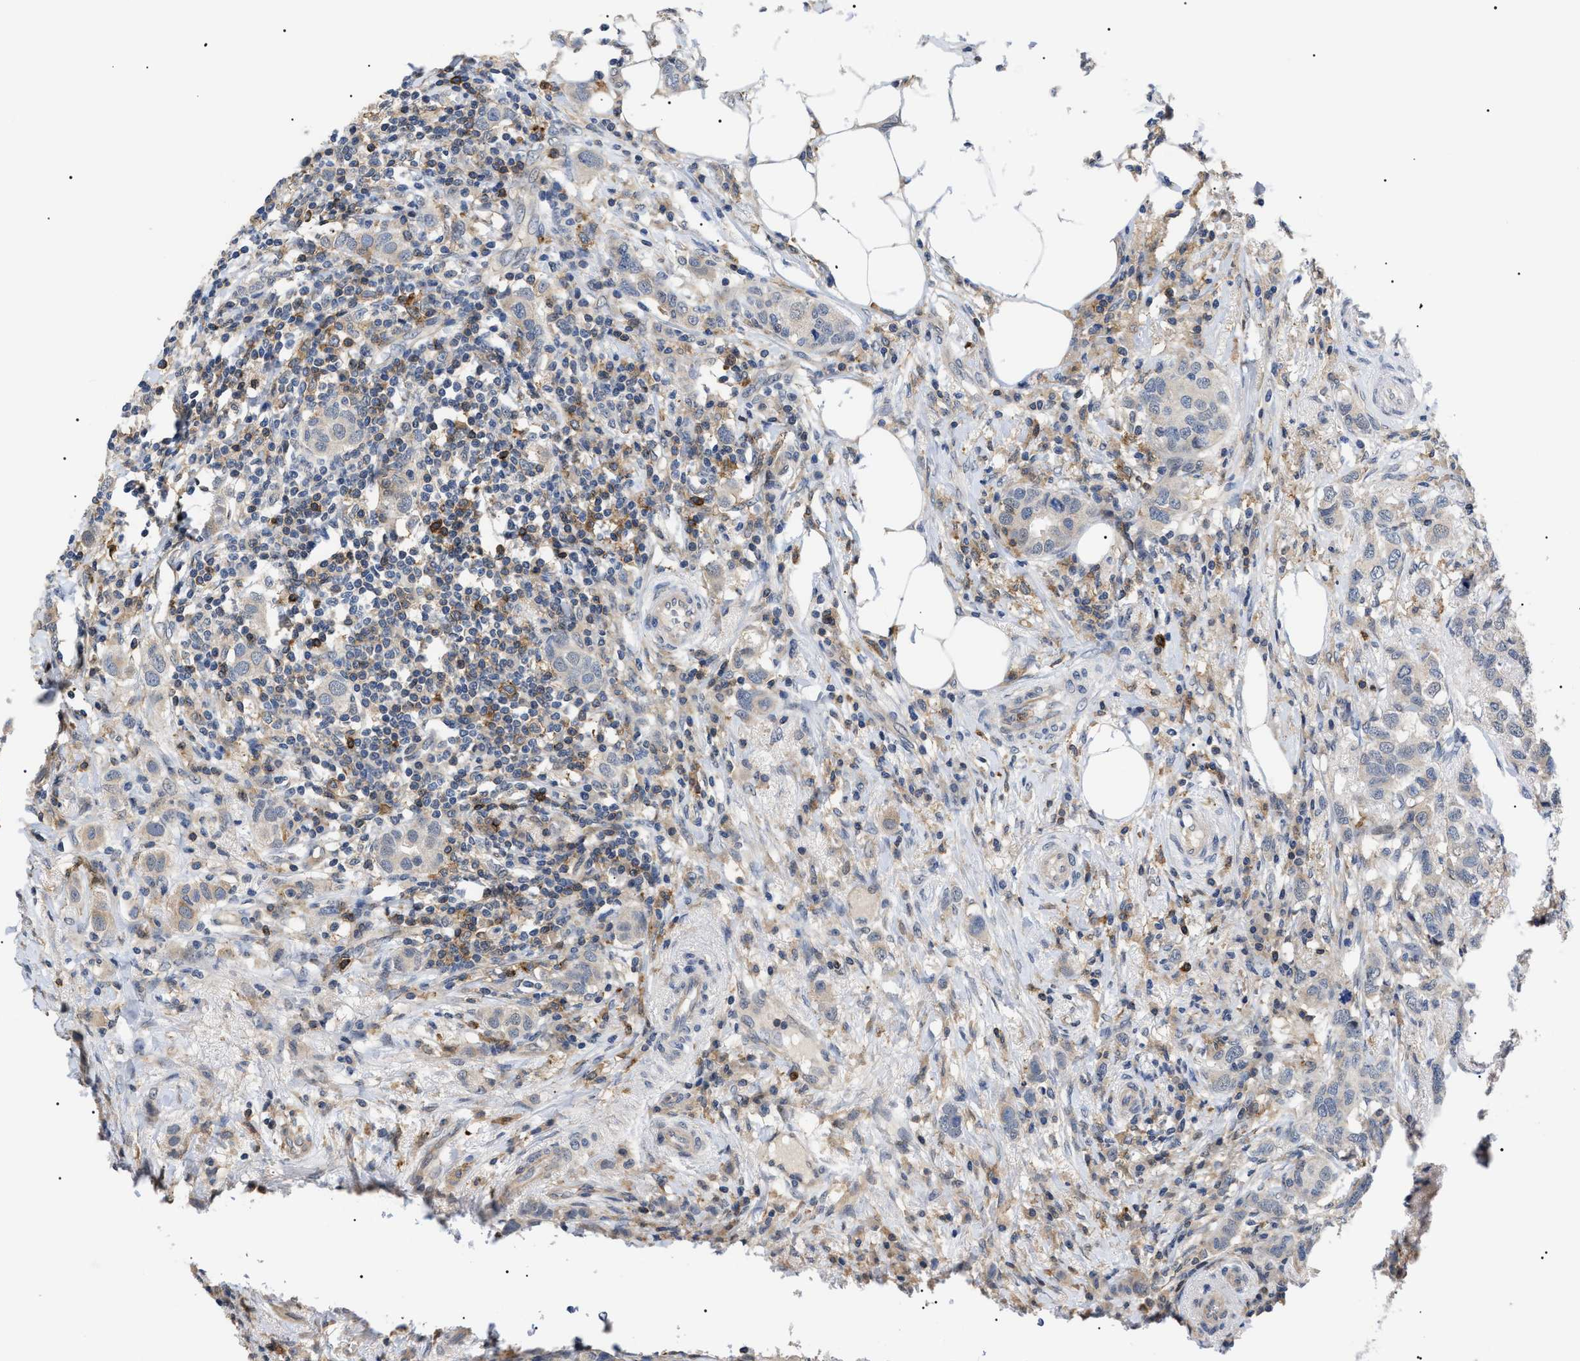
{"staining": {"intensity": "weak", "quantity": "<25%", "location": "cytoplasmic/membranous"}, "tissue": "breast cancer", "cell_type": "Tumor cells", "image_type": "cancer", "snomed": [{"axis": "morphology", "description": "Duct carcinoma"}, {"axis": "topography", "description": "Breast"}], "caption": "This is an immunohistochemistry (IHC) micrograph of human breast cancer (intraductal carcinoma). There is no staining in tumor cells.", "gene": "CD300A", "patient": {"sex": "female", "age": 50}}